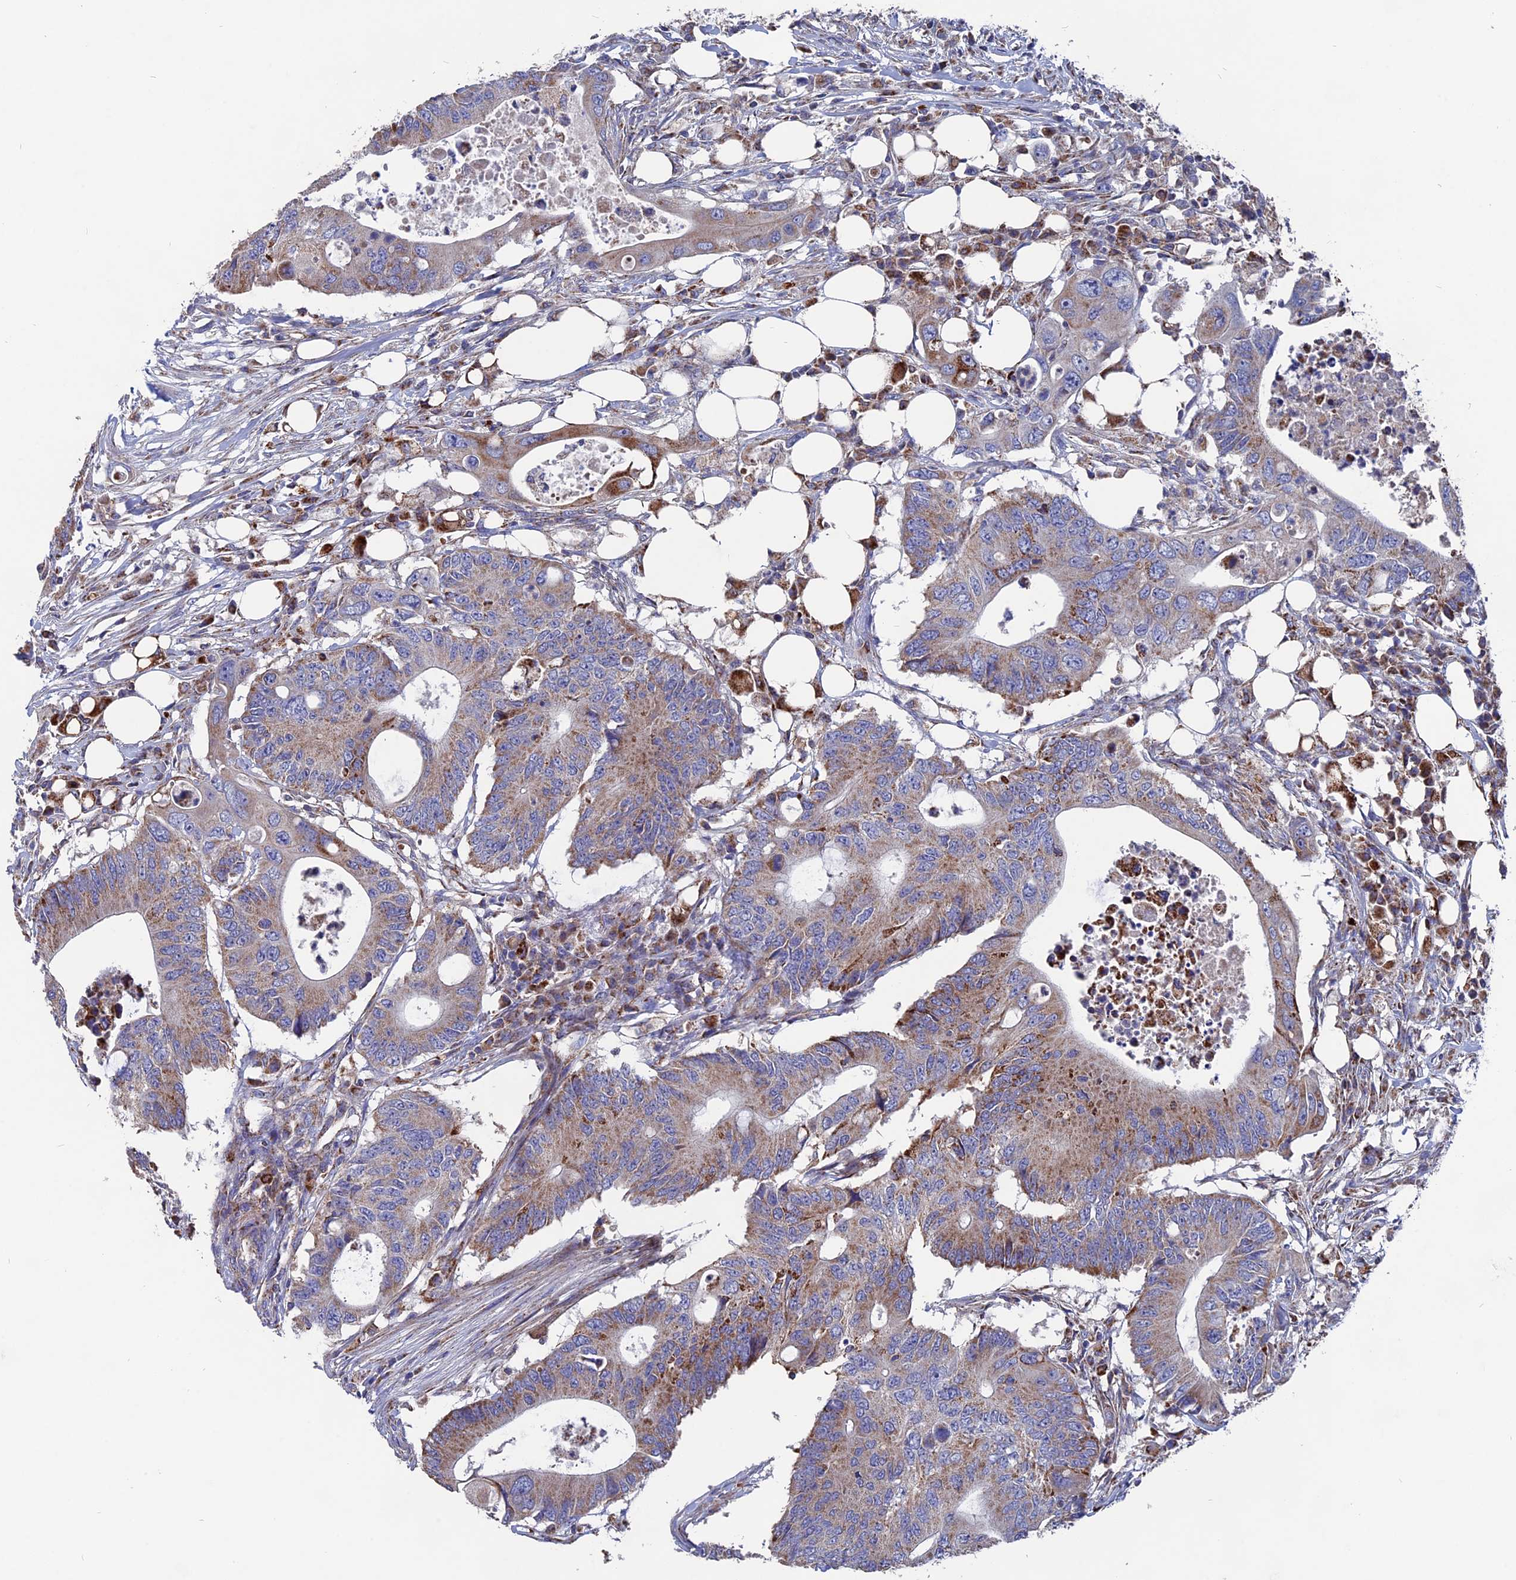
{"staining": {"intensity": "moderate", "quantity": "25%-75%", "location": "cytoplasmic/membranous"}, "tissue": "colorectal cancer", "cell_type": "Tumor cells", "image_type": "cancer", "snomed": [{"axis": "morphology", "description": "Adenocarcinoma, NOS"}, {"axis": "topography", "description": "Colon"}], "caption": "Colorectal cancer was stained to show a protein in brown. There is medium levels of moderate cytoplasmic/membranous expression in about 25%-75% of tumor cells. The staining was performed using DAB to visualize the protein expression in brown, while the nuclei were stained in blue with hematoxylin (Magnification: 20x).", "gene": "TGFA", "patient": {"sex": "male", "age": 71}}